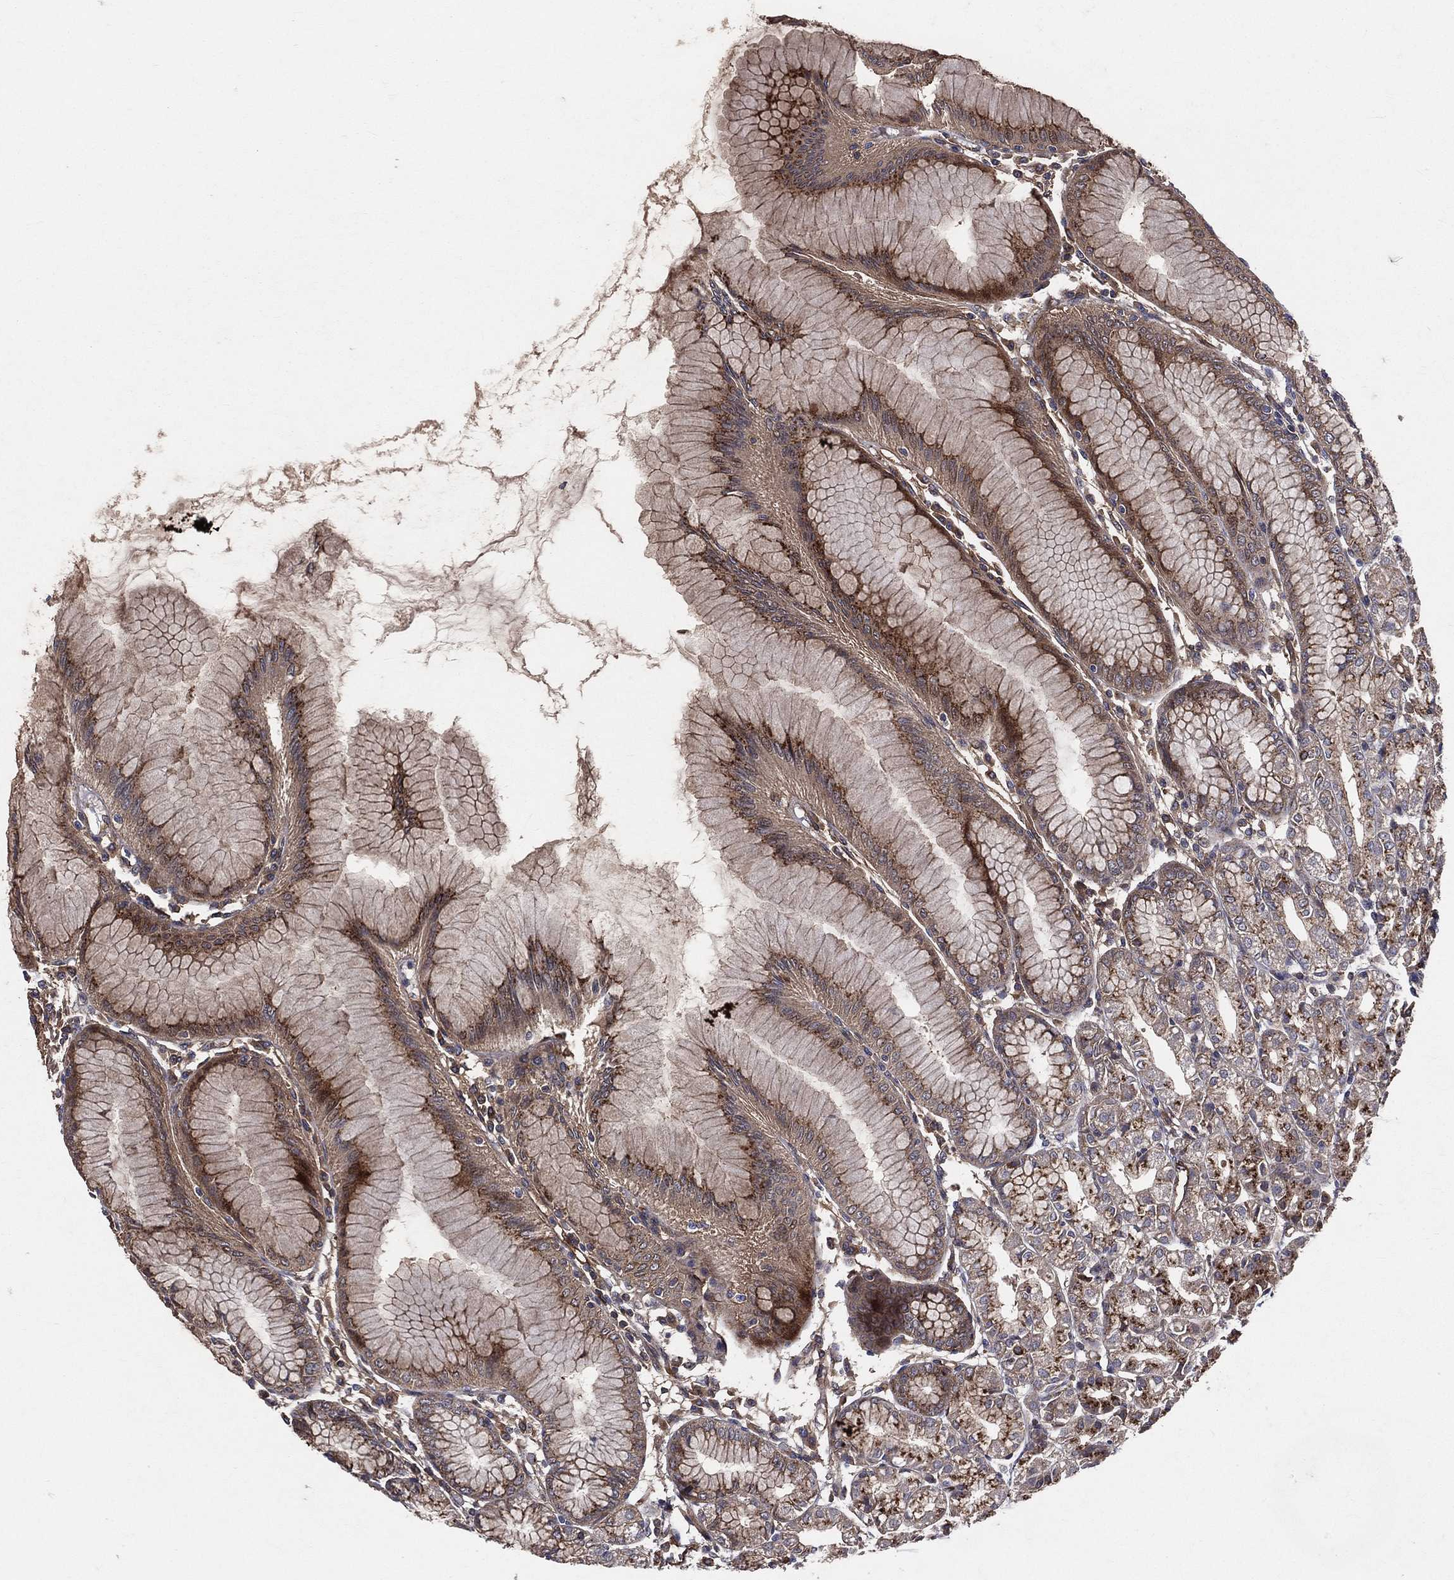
{"staining": {"intensity": "strong", "quantity": ">75%", "location": "cytoplasmic/membranous"}, "tissue": "stomach", "cell_type": "Glandular cells", "image_type": "normal", "snomed": [{"axis": "morphology", "description": "Normal tissue, NOS"}, {"axis": "topography", "description": "Stomach"}], "caption": "DAB (3,3'-diaminobenzidine) immunohistochemical staining of unremarkable human stomach reveals strong cytoplasmic/membranous protein positivity in about >75% of glandular cells.", "gene": "ENTPD1", "patient": {"sex": "female", "age": 57}}